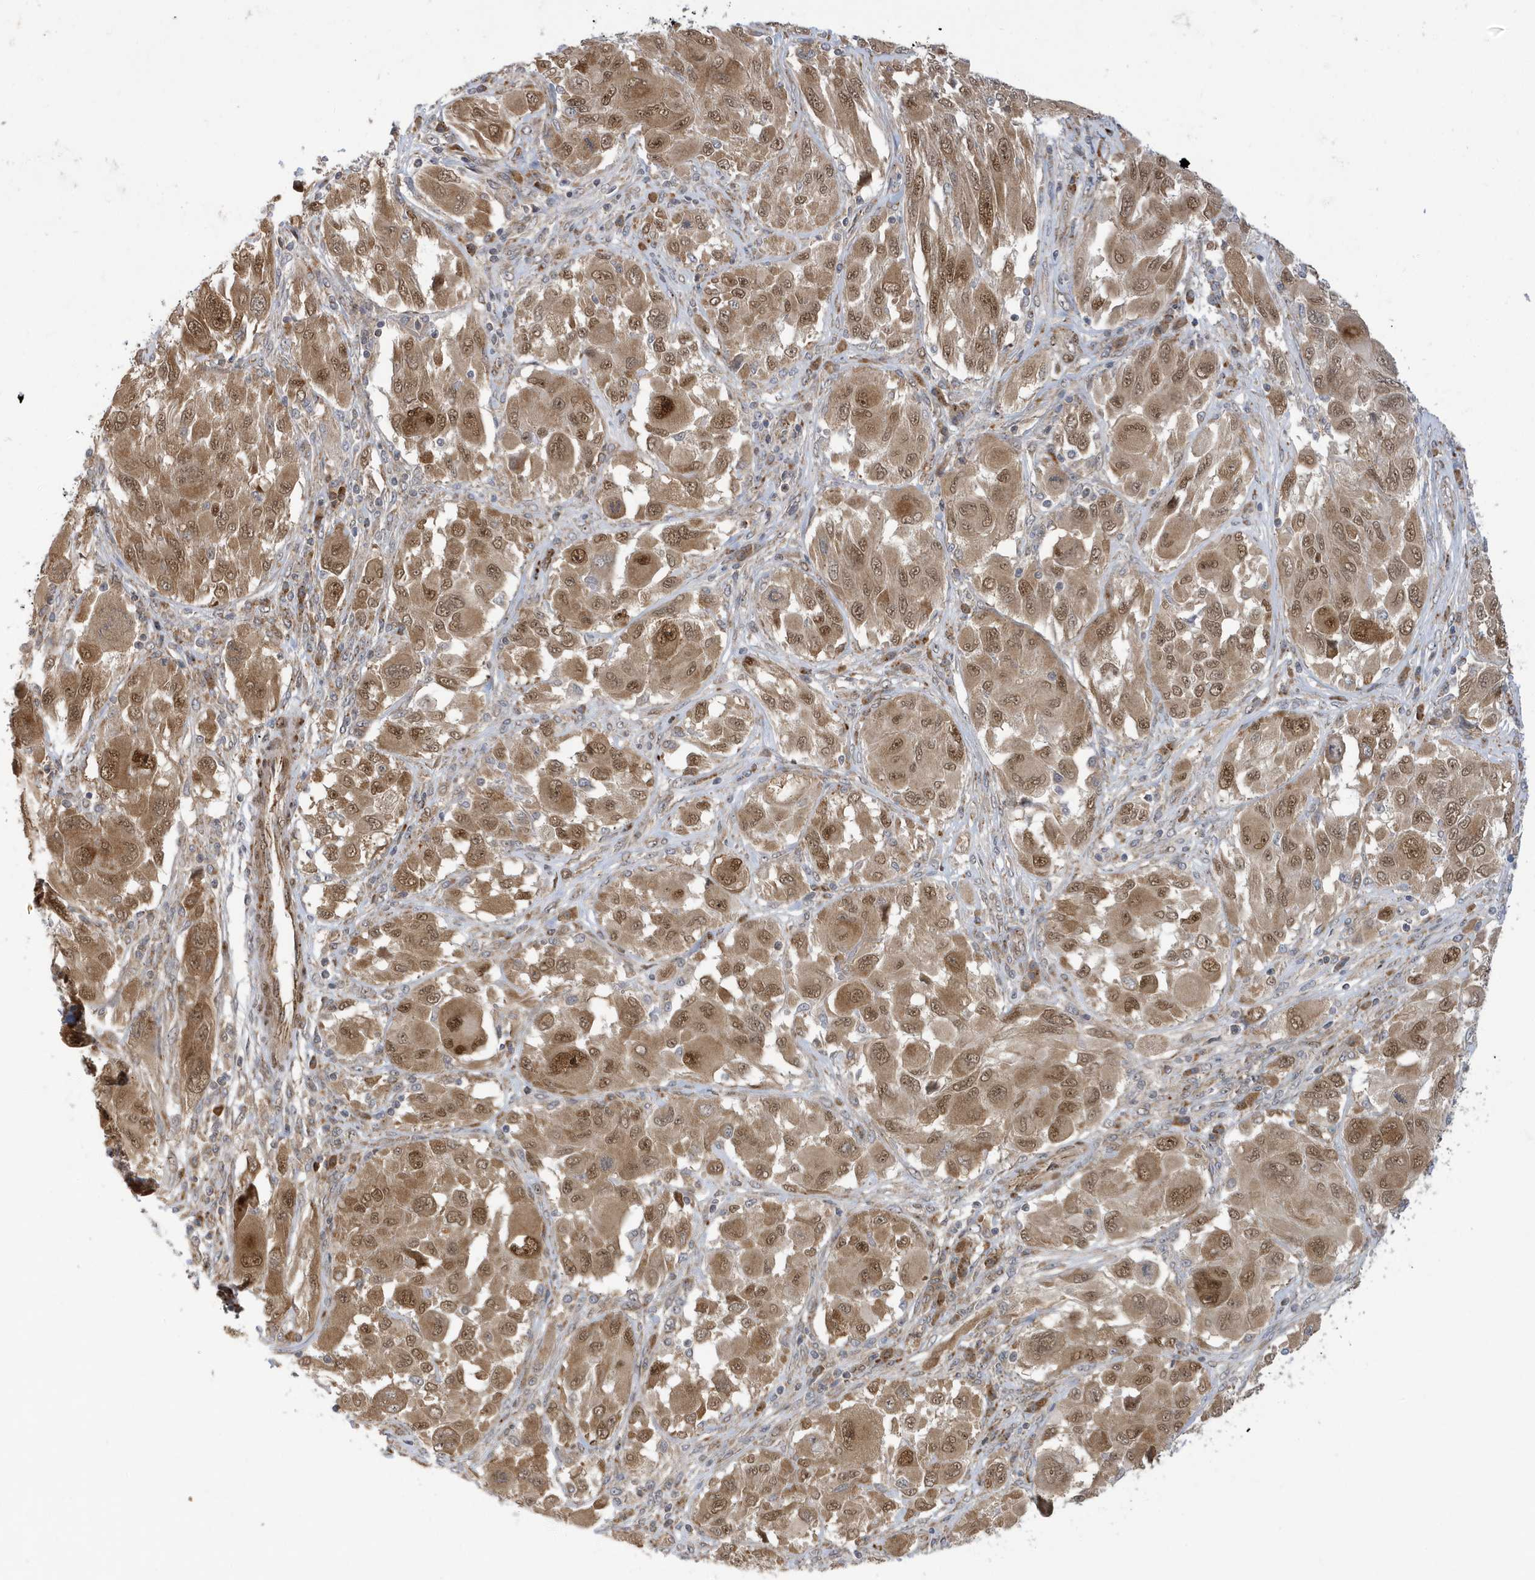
{"staining": {"intensity": "moderate", "quantity": ">75%", "location": "cytoplasmic/membranous,nuclear"}, "tissue": "melanoma", "cell_type": "Tumor cells", "image_type": "cancer", "snomed": [{"axis": "morphology", "description": "Malignant melanoma, NOS"}, {"axis": "topography", "description": "Skin"}], "caption": "IHC of human melanoma demonstrates medium levels of moderate cytoplasmic/membranous and nuclear expression in approximately >75% of tumor cells. (Brightfield microscopy of DAB IHC at high magnification).", "gene": "ZNF507", "patient": {"sex": "female", "age": 91}}